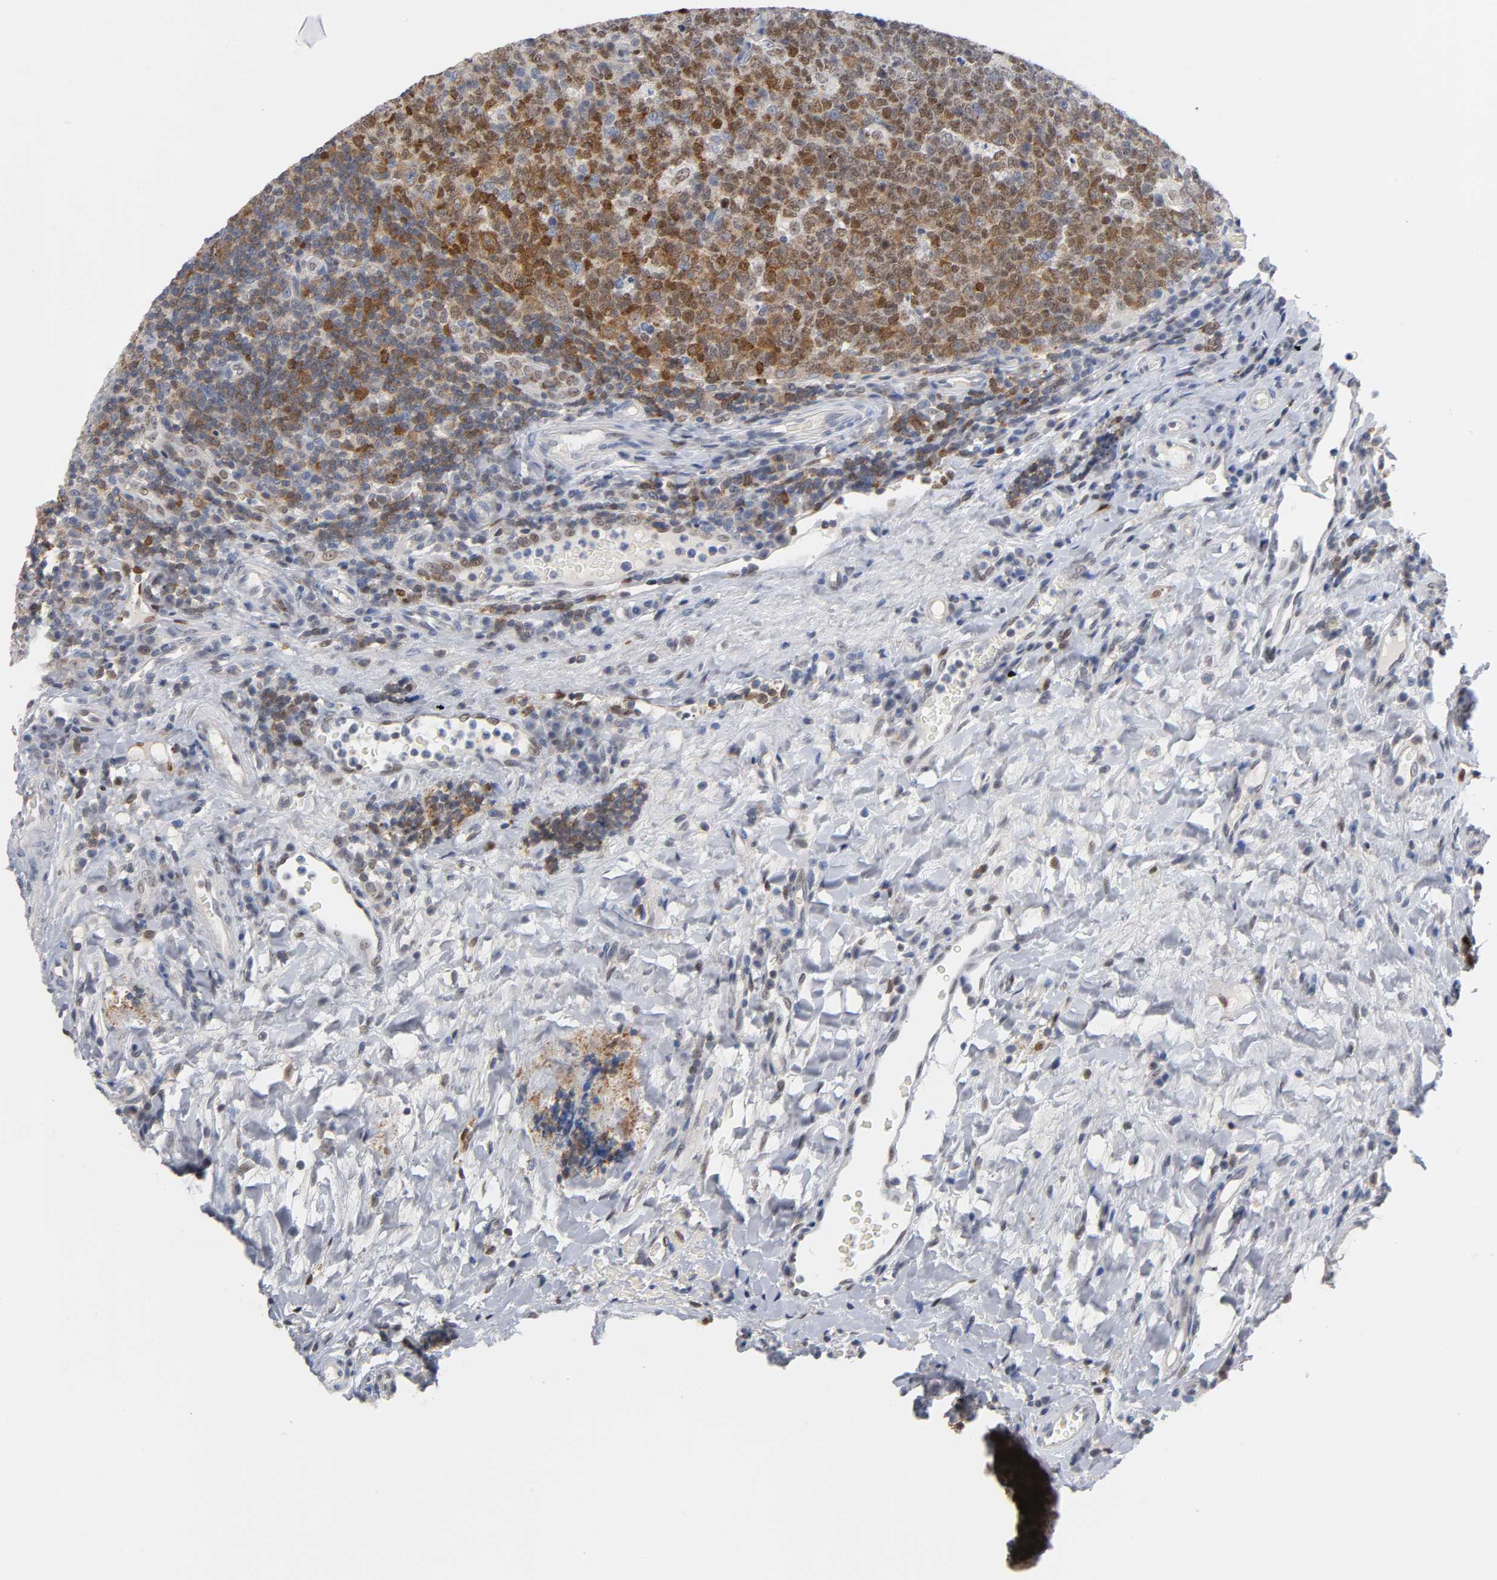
{"staining": {"intensity": "strong", "quantity": ">75%", "location": "cytoplasmic/membranous,nuclear"}, "tissue": "tonsil", "cell_type": "Germinal center cells", "image_type": "normal", "snomed": [{"axis": "morphology", "description": "Normal tissue, NOS"}, {"axis": "topography", "description": "Tonsil"}], "caption": "This photomicrograph displays immunohistochemistry staining of benign tonsil, with high strong cytoplasmic/membranous,nuclear staining in approximately >75% of germinal center cells.", "gene": "NFATC1", "patient": {"sex": "male", "age": 17}}